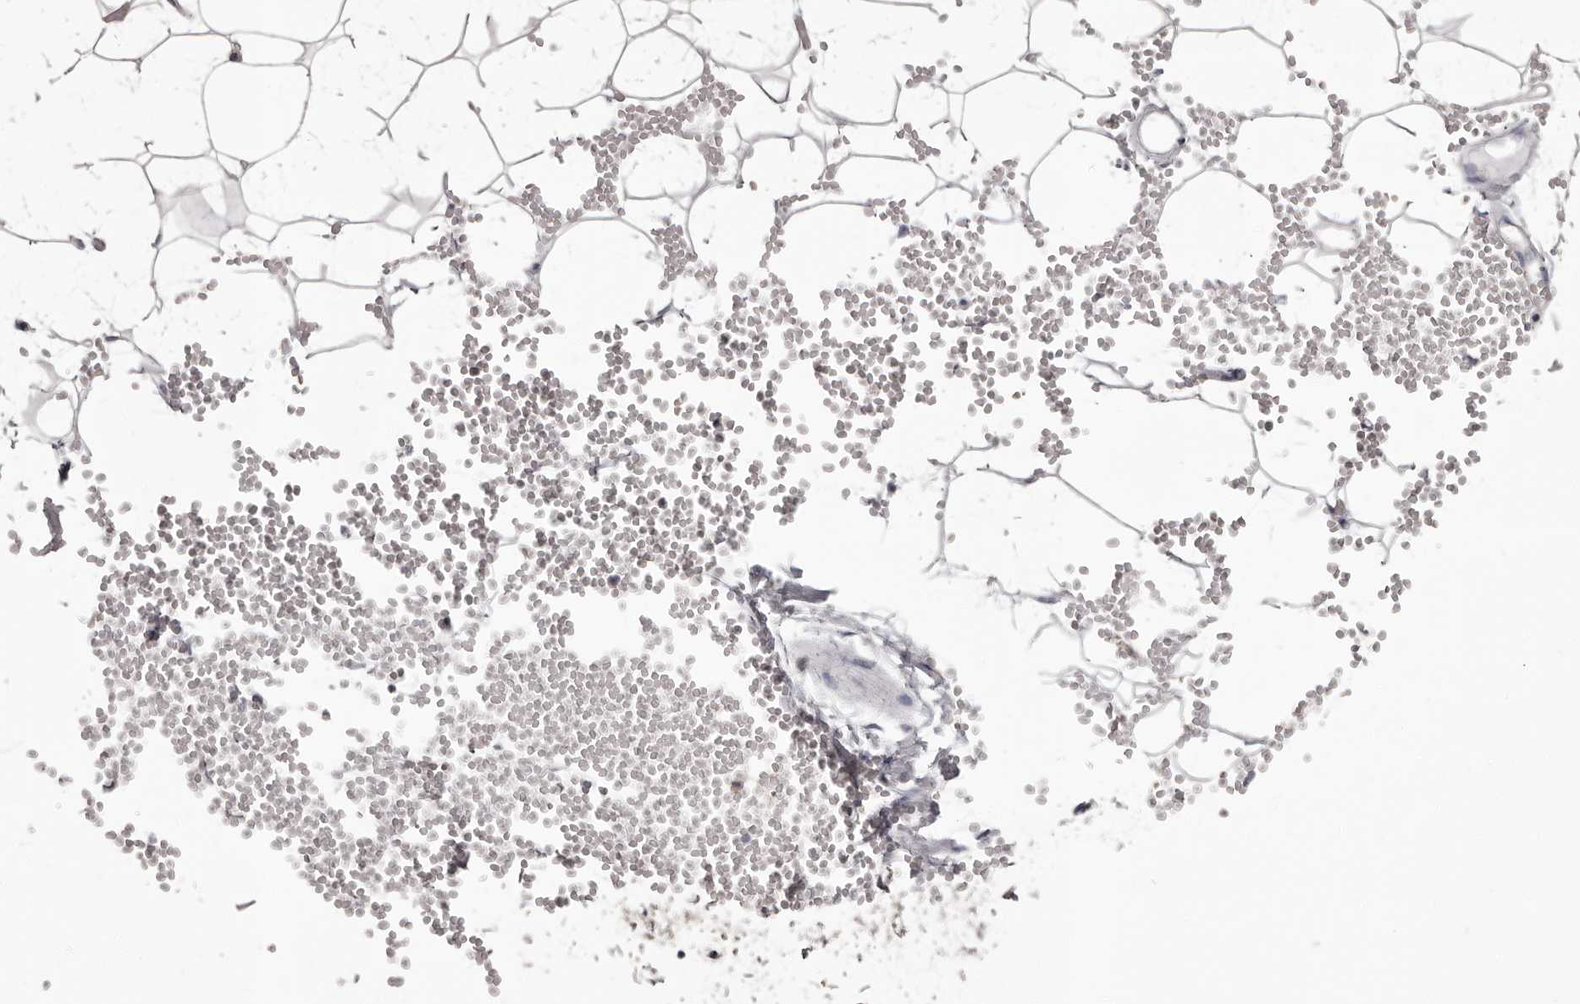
{"staining": {"intensity": "negative", "quantity": "none", "location": "none"}, "tissue": "adipose tissue", "cell_type": "Adipocytes", "image_type": "normal", "snomed": [{"axis": "morphology", "description": "Normal tissue, NOS"}, {"axis": "topography", "description": "Breast"}], "caption": "The image displays no staining of adipocytes in normal adipose tissue.", "gene": "APEH", "patient": {"sex": "female", "age": 23}}